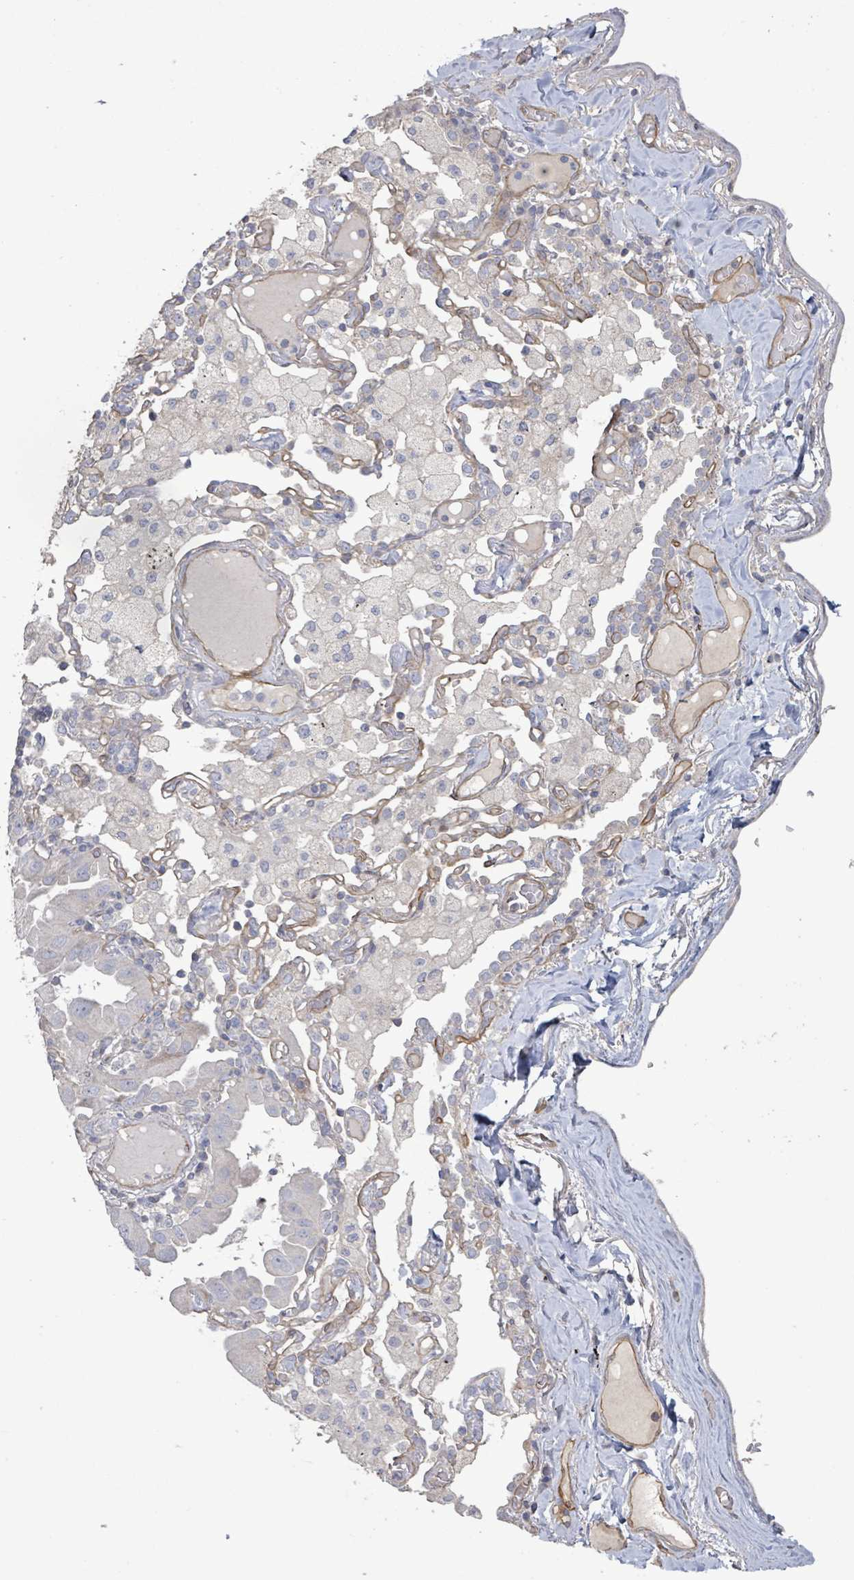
{"staining": {"intensity": "negative", "quantity": "none", "location": "none"}, "tissue": "lung cancer", "cell_type": "Tumor cells", "image_type": "cancer", "snomed": [{"axis": "morphology", "description": "Adenocarcinoma, NOS"}, {"axis": "topography", "description": "Lung"}], "caption": "Immunohistochemistry of human lung cancer shows no expression in tumor cells. Brightfield microscopy of immunohistochemistry stained with DAB (brown) and hematoxylin (blue), captured at high magnification.", "gene": "KANK3", "patient": {"sex": "male", "age": 64}}